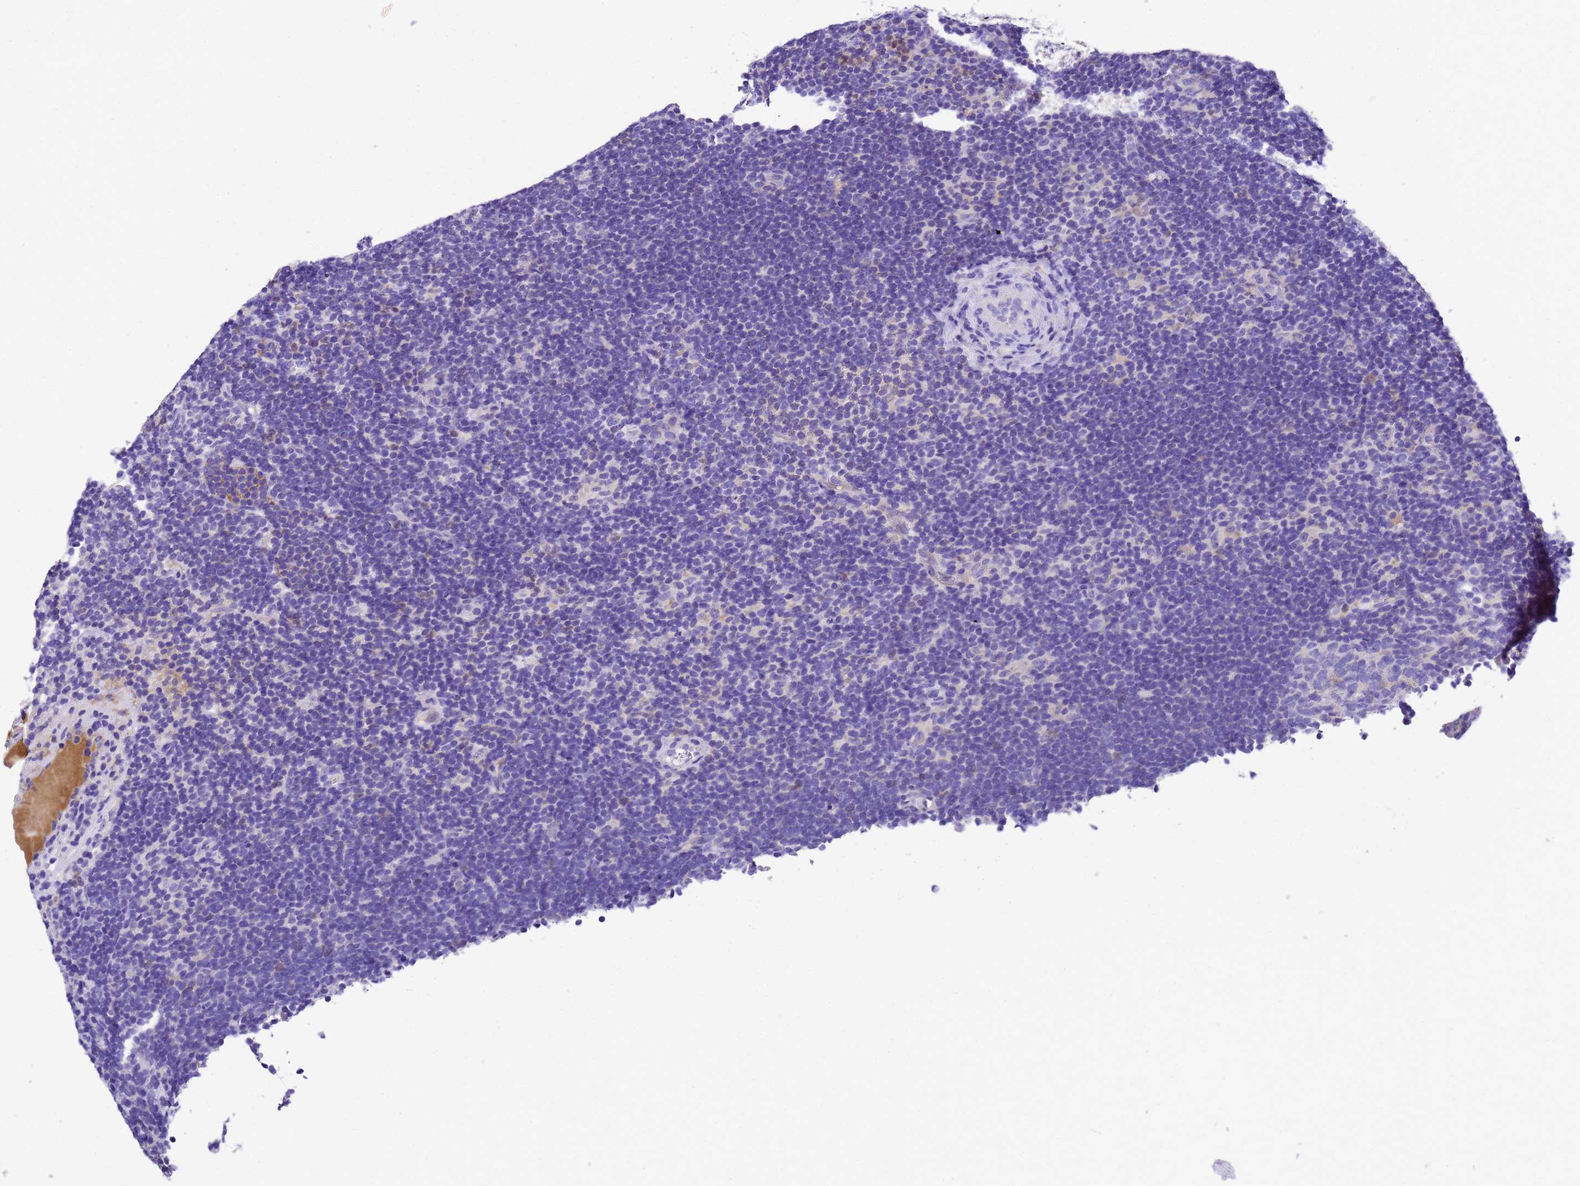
{"staining": {"intensity": "negative", "quantity": "none", "location": "none"}, "tissue": "lymphoma", "cell_type": "Tumor cells", "image_type": "cancer", "snomed": [{"axis": "morphology", "description": "Hodgkin's disease, NOS"}, {"axis": "topography", "description": "Lymph node"}], "caption": "This is an IHC micrograph of Hodgkin's disease. There is no staining in tumor cells.", "gene": "UGT2A1", "patient": {"sex": "female", "age": 57}}